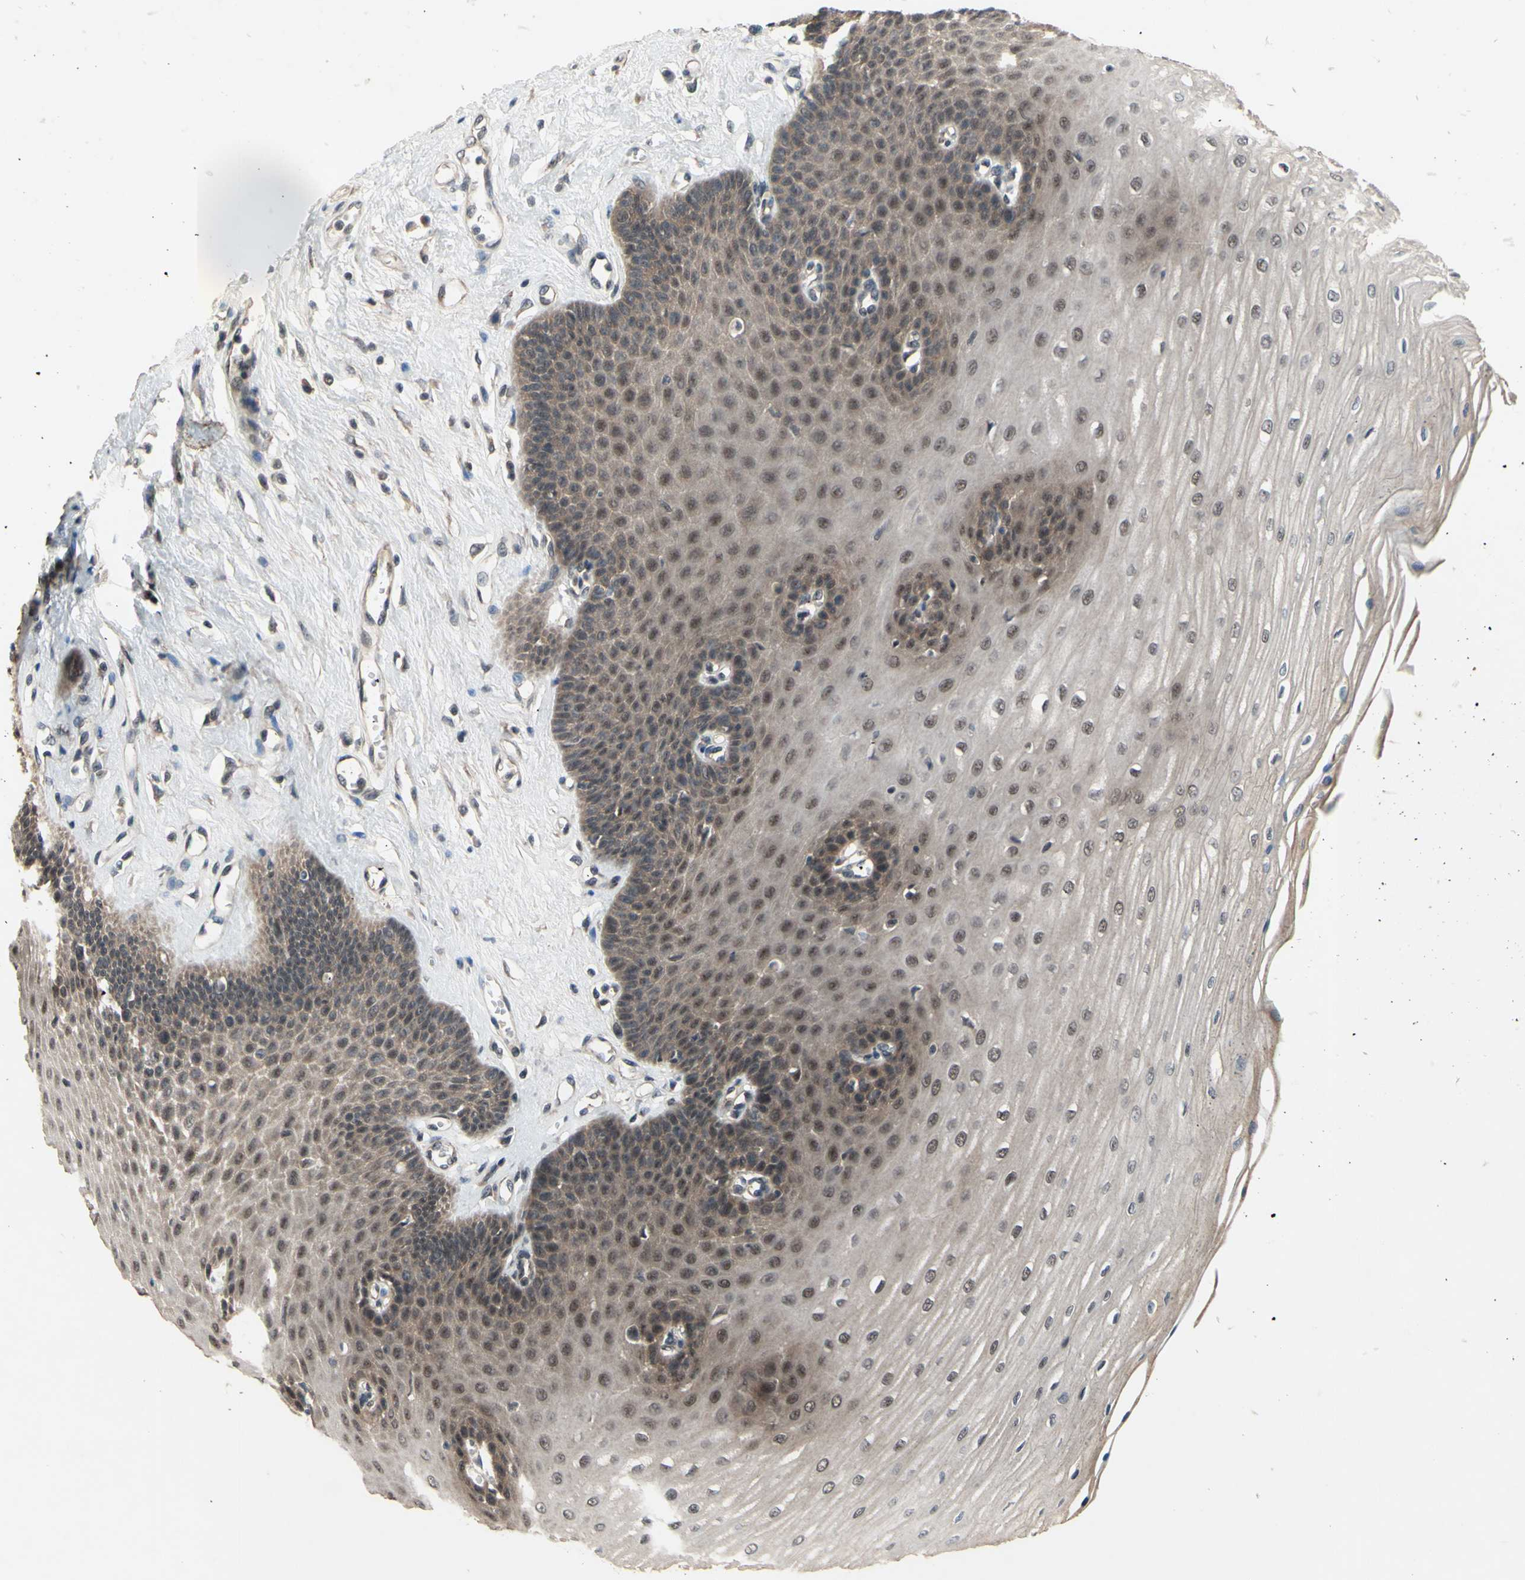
{"staining": {"intensity": "moderate", "quantity": ">75%", "location": "cytoplasmic/membranous,nuclear"}, "tissue": "esophagus", "cell_type": "Squamous epithelial cells", "image_type": "normal", "snomed": [{"axis": "morphology", "description": "Normal tissue, NOS"}, {"axis": "morphology", "description": "Squamous cell carcinoma, NOS"}, {"axis": "topography", "description": "Esophagus"}], "caption": "An image of esophagus stained for a protein demonstrates moderate cytoplasmic/membranous,nuclear brown staining in squamous epithelial cells.", "gene": "TRDMT1", "patient": {"sex": "male", "age": 65}}